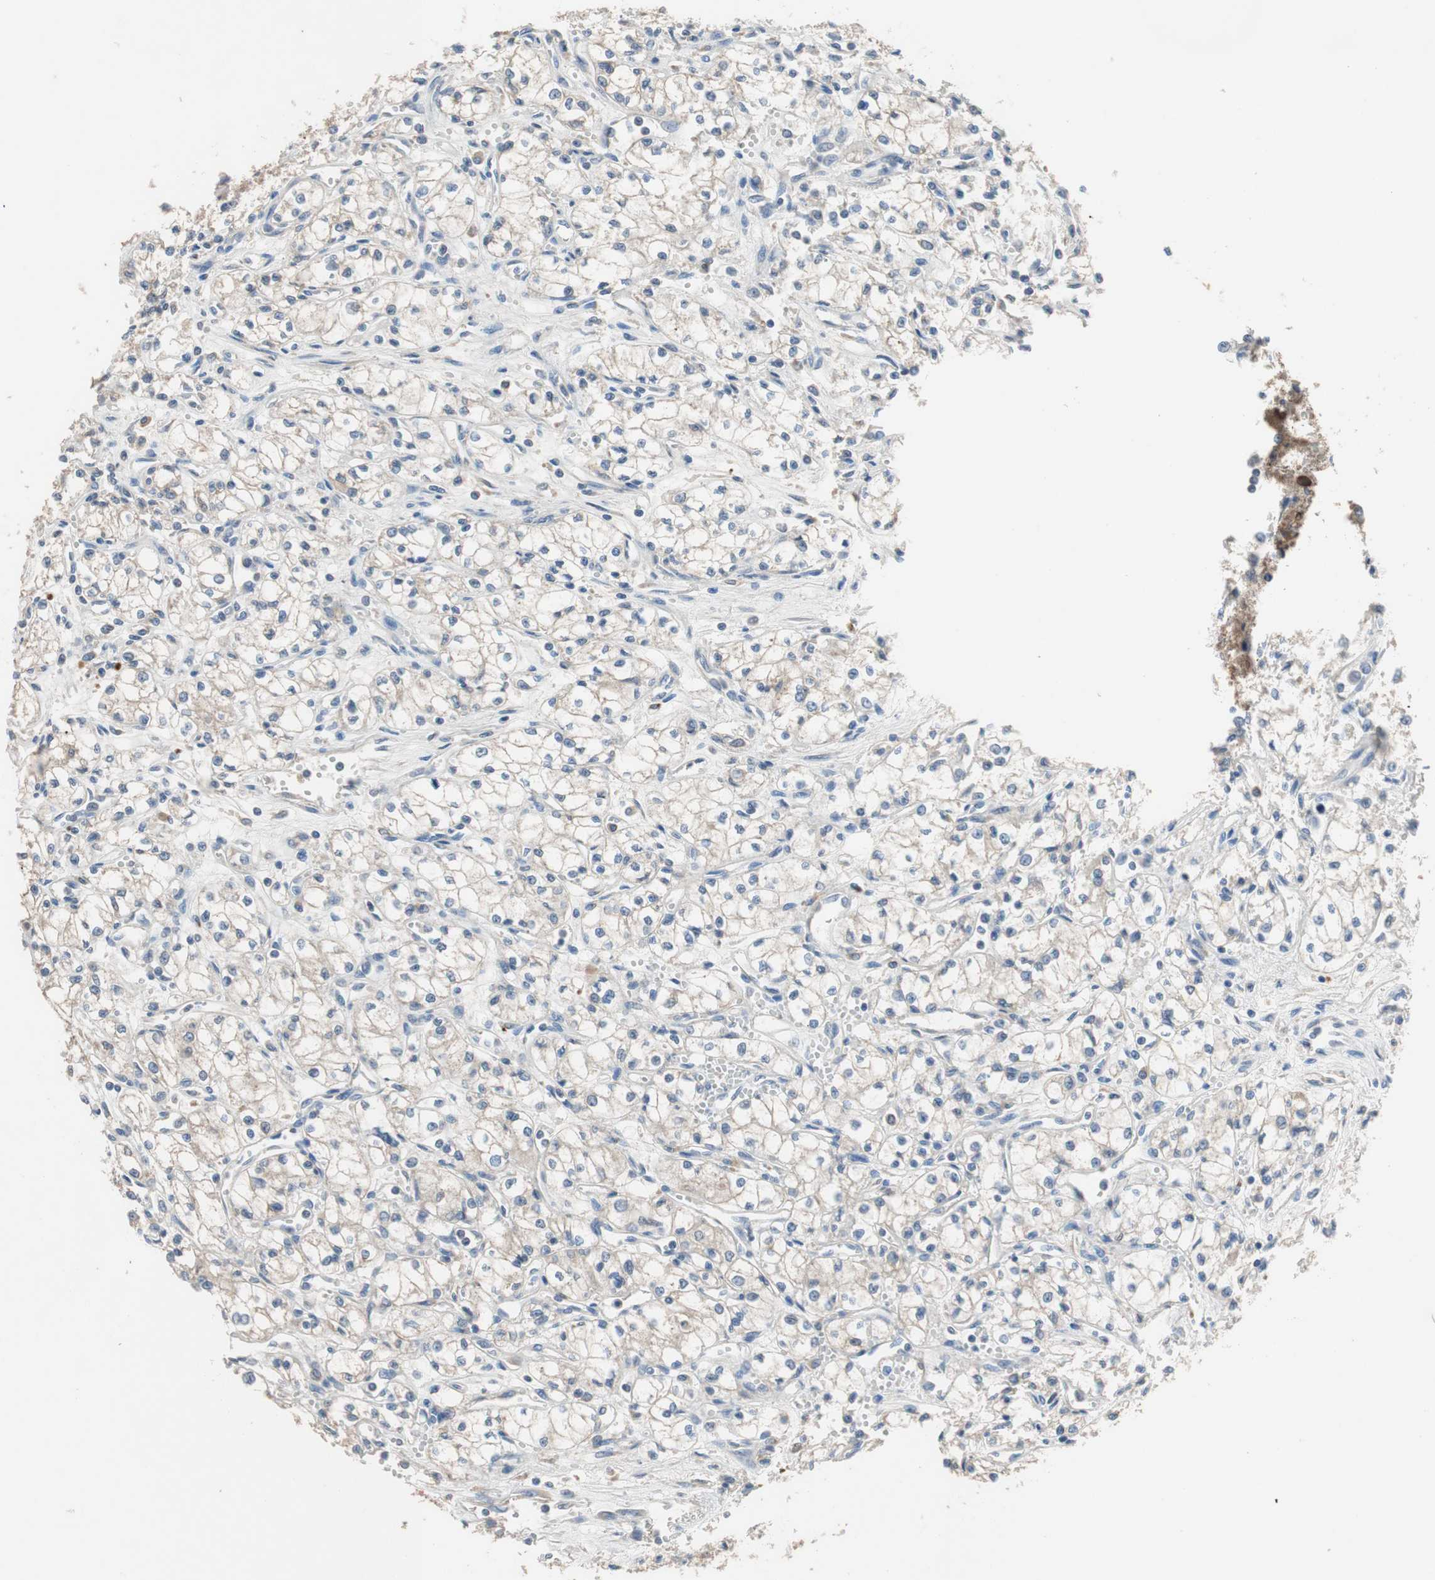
{"staining": {"intensity": "weak", "quantity": "<25%", "location": "cytoplasmic/membranous"}, "tissue": "renal cancer", "cell_type": "Tumor cells", "image_type": "cancer", "snomed": [{"axis": "morphology", "description": "Normal tissue, NOS"}, {"axis": "morphology", "description": "Adenocarcinoma, NOS"}, {"axis": "topography", "description": "Kidney"}], "caption": "High power microscopy histopathology image of an immunohistochemistry (IHC) histopathology image of adenocarcinoma (renal), revealing no significant positivity in tumor cells.", "gene": "ADAP1", "patient": {"sex": "male", "age": 59}}